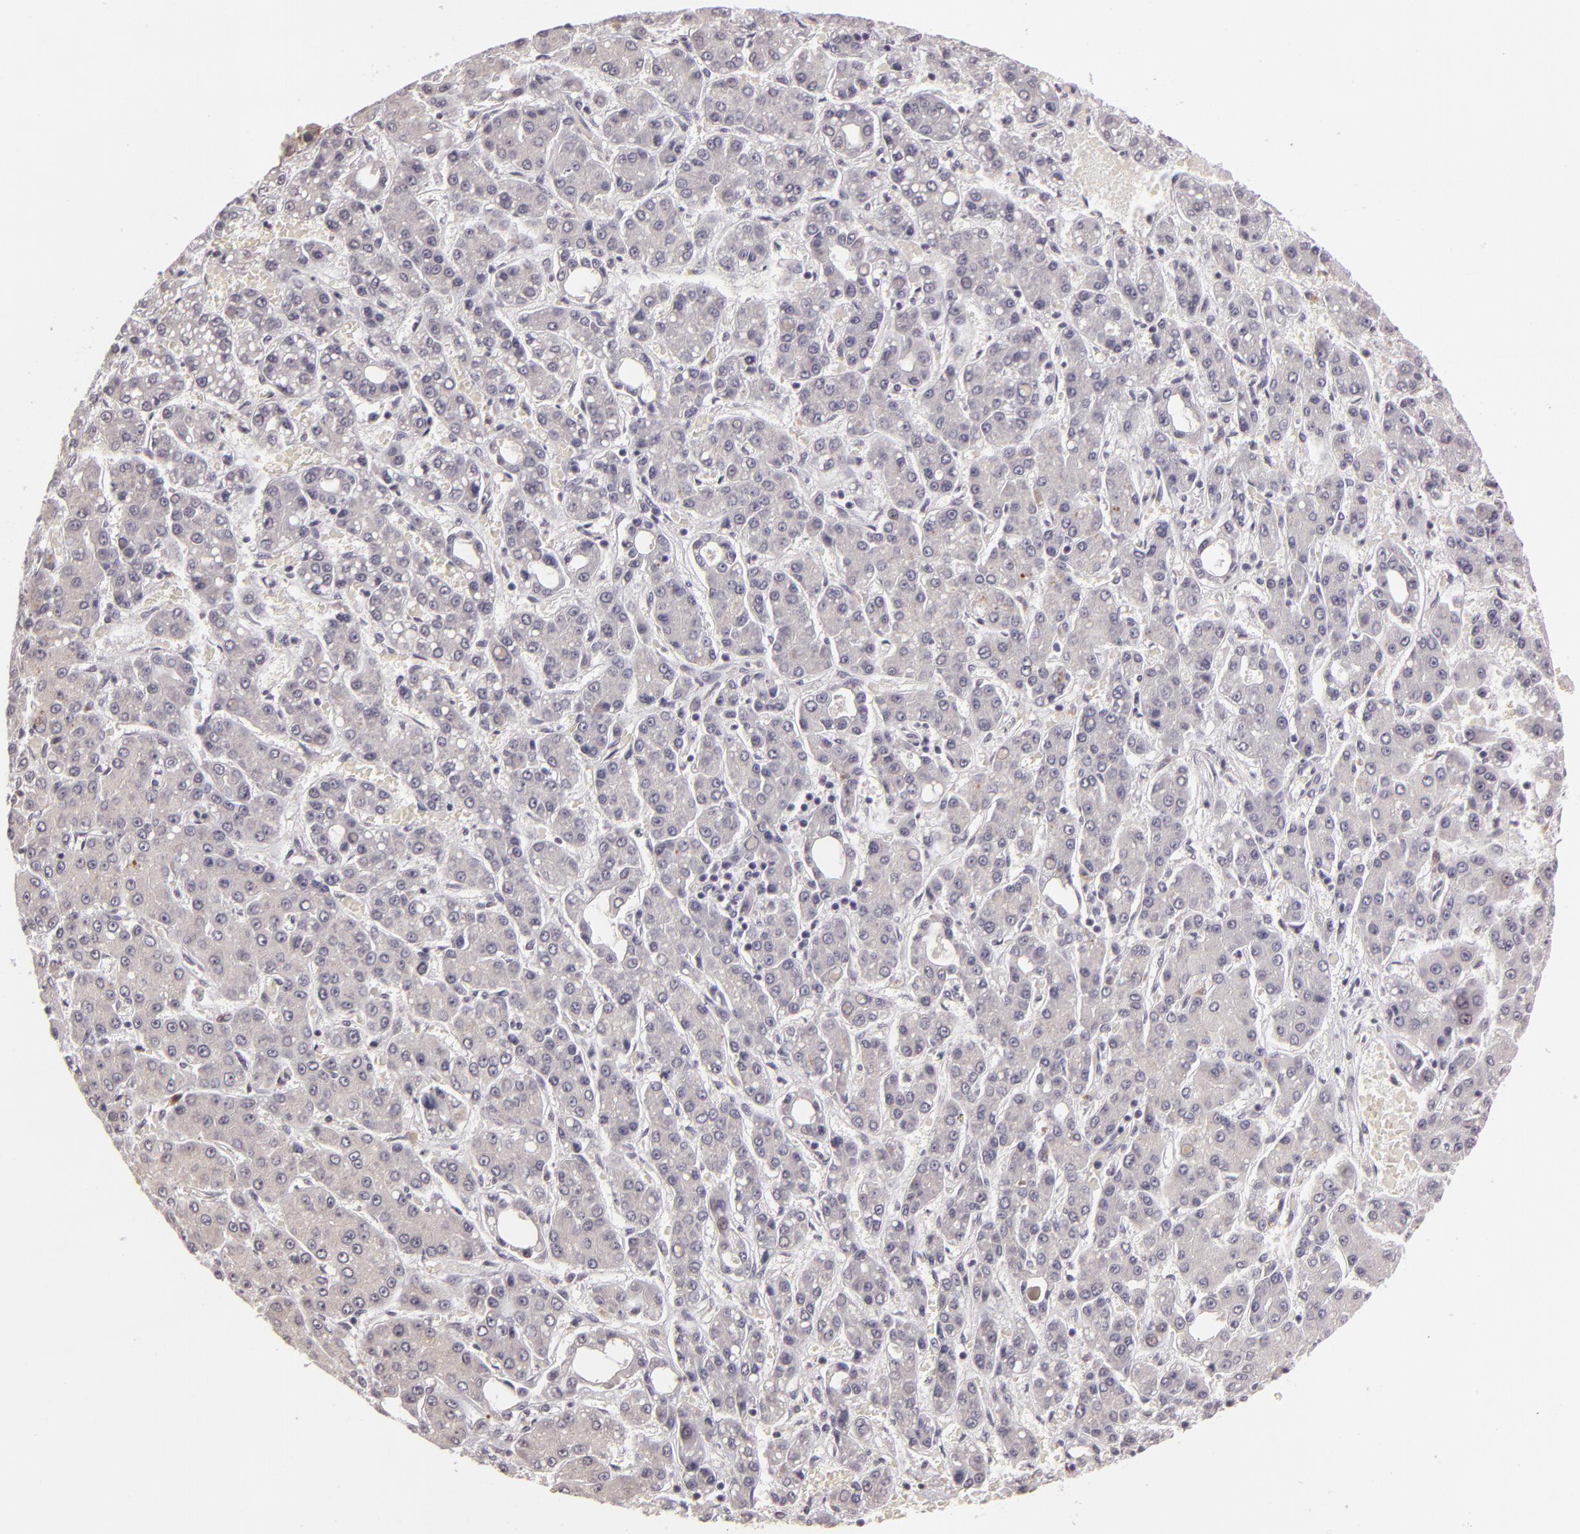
{"staining": {"intensity": "negative", "quantity": "none", "location": "none"}, "tissue": "liver cancer", "cell_type": "Tumor cells", "image_type": "cancer", "snomed": [{"axis": "morphology", "description": "Carcinoma, Hepatocellular, NOS"}, {"axis": "topography", "description": "Liver"}], "caption": "Tumor cells show no significant protein expression in liver cancer (hepatocellular carcinoma).", "gene": "MUC1", "patient": {"sex": "male", "age": 69}}